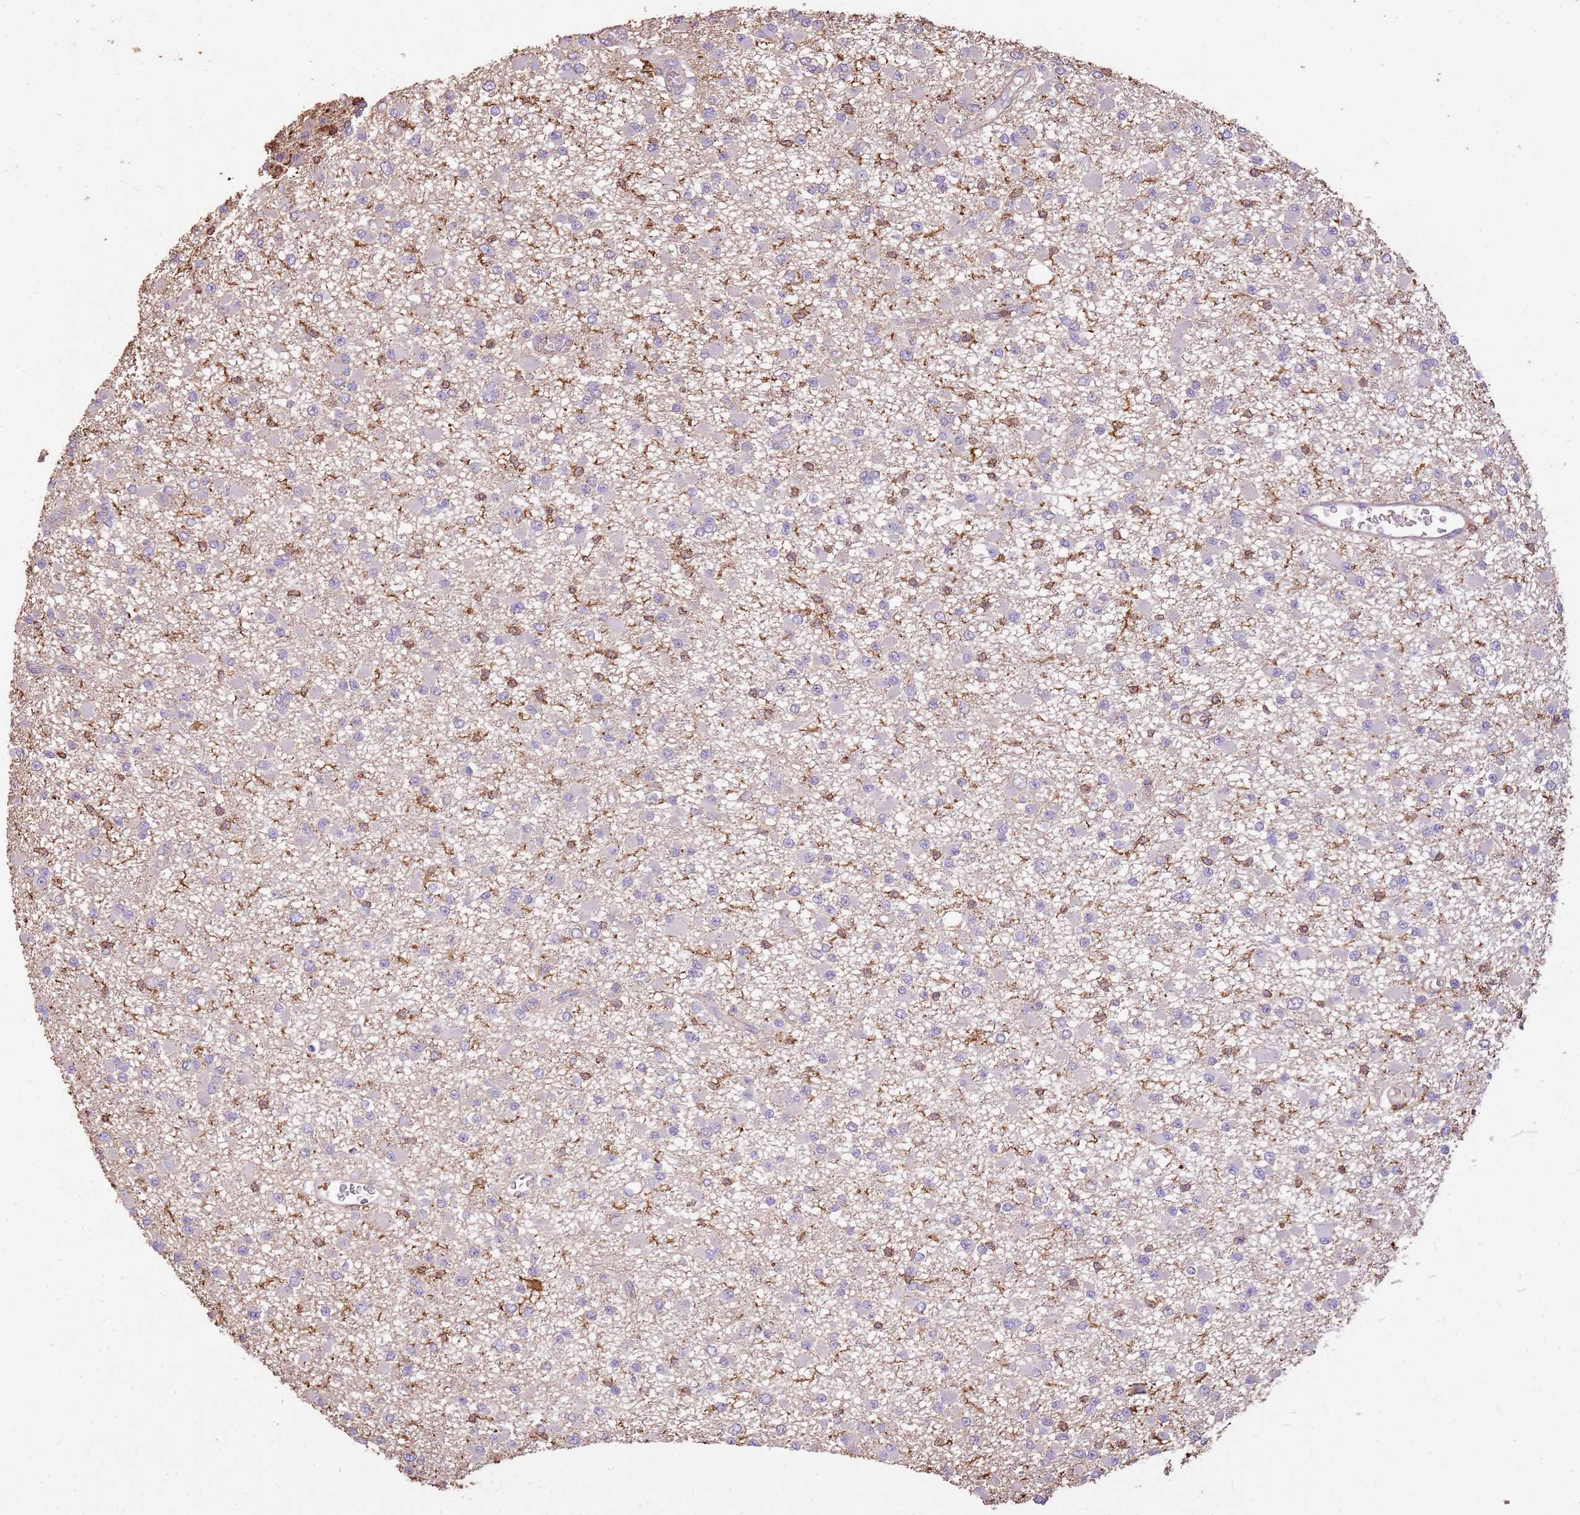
{"staining": {"intensity": "negative", "quantity": "none", "location": "none"}, "tissue": "glioma", "cell_type": "Tumor cells", "image_type": "cancer", "snomed": [{"axis": "morphology", "description": "Glioma, malignant, Low grade"}, {"axis": "topography", "description": "Brain"}], "caption": "Immunohistochemical staining of glioma exhibits no significant expression in tumor cells. The staining was performed using DAB to visualize the protein expression in brown, while the nuclei were stained in blue with hematoxylin (Magnification: 20x).", "gene": "ARL10", "patient": {"sex": "female", "age": 22}}